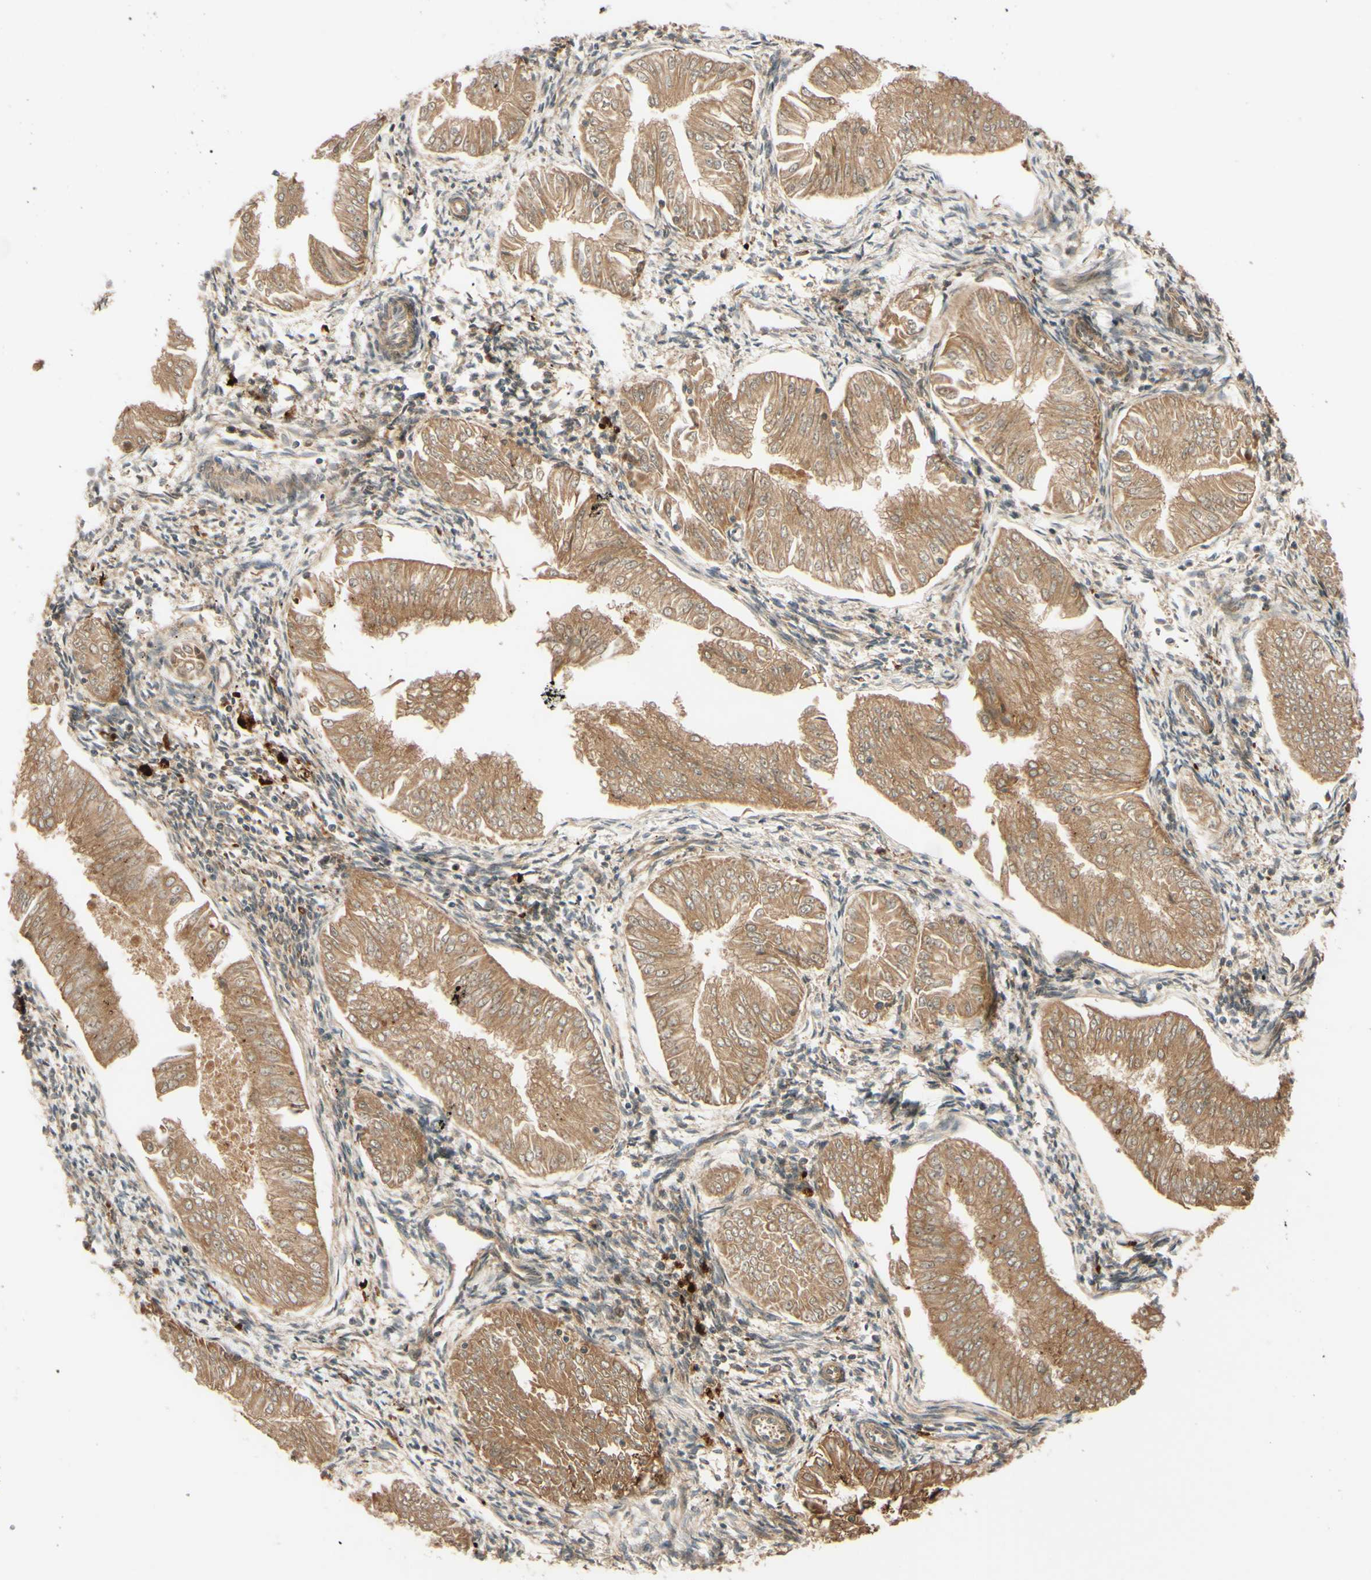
{"staining": {"intensity": "moderate", "quantity": ">75%", "location": "cytoplasmic/membranous"}, "tissue": "endometrial cancer", "cell_type": "Tumor cells", "image_type": "cancer", "snomed": [{"axis": "morphology", "description": "Adenocarcinoma, NOS"}, {"axis": "topography", "description": "Endometrium"}], "caption": "This image reveals endometrial cancer stained with immunohistochemistry (IHC) to label a protein in brown. The cytoplasmic/membranous of tumor cells show moderate positivity for the protein. Nuclei are counter-stained blue.", "gene": "RNF19A", "patient": {"sex": "female", "age": 53}}